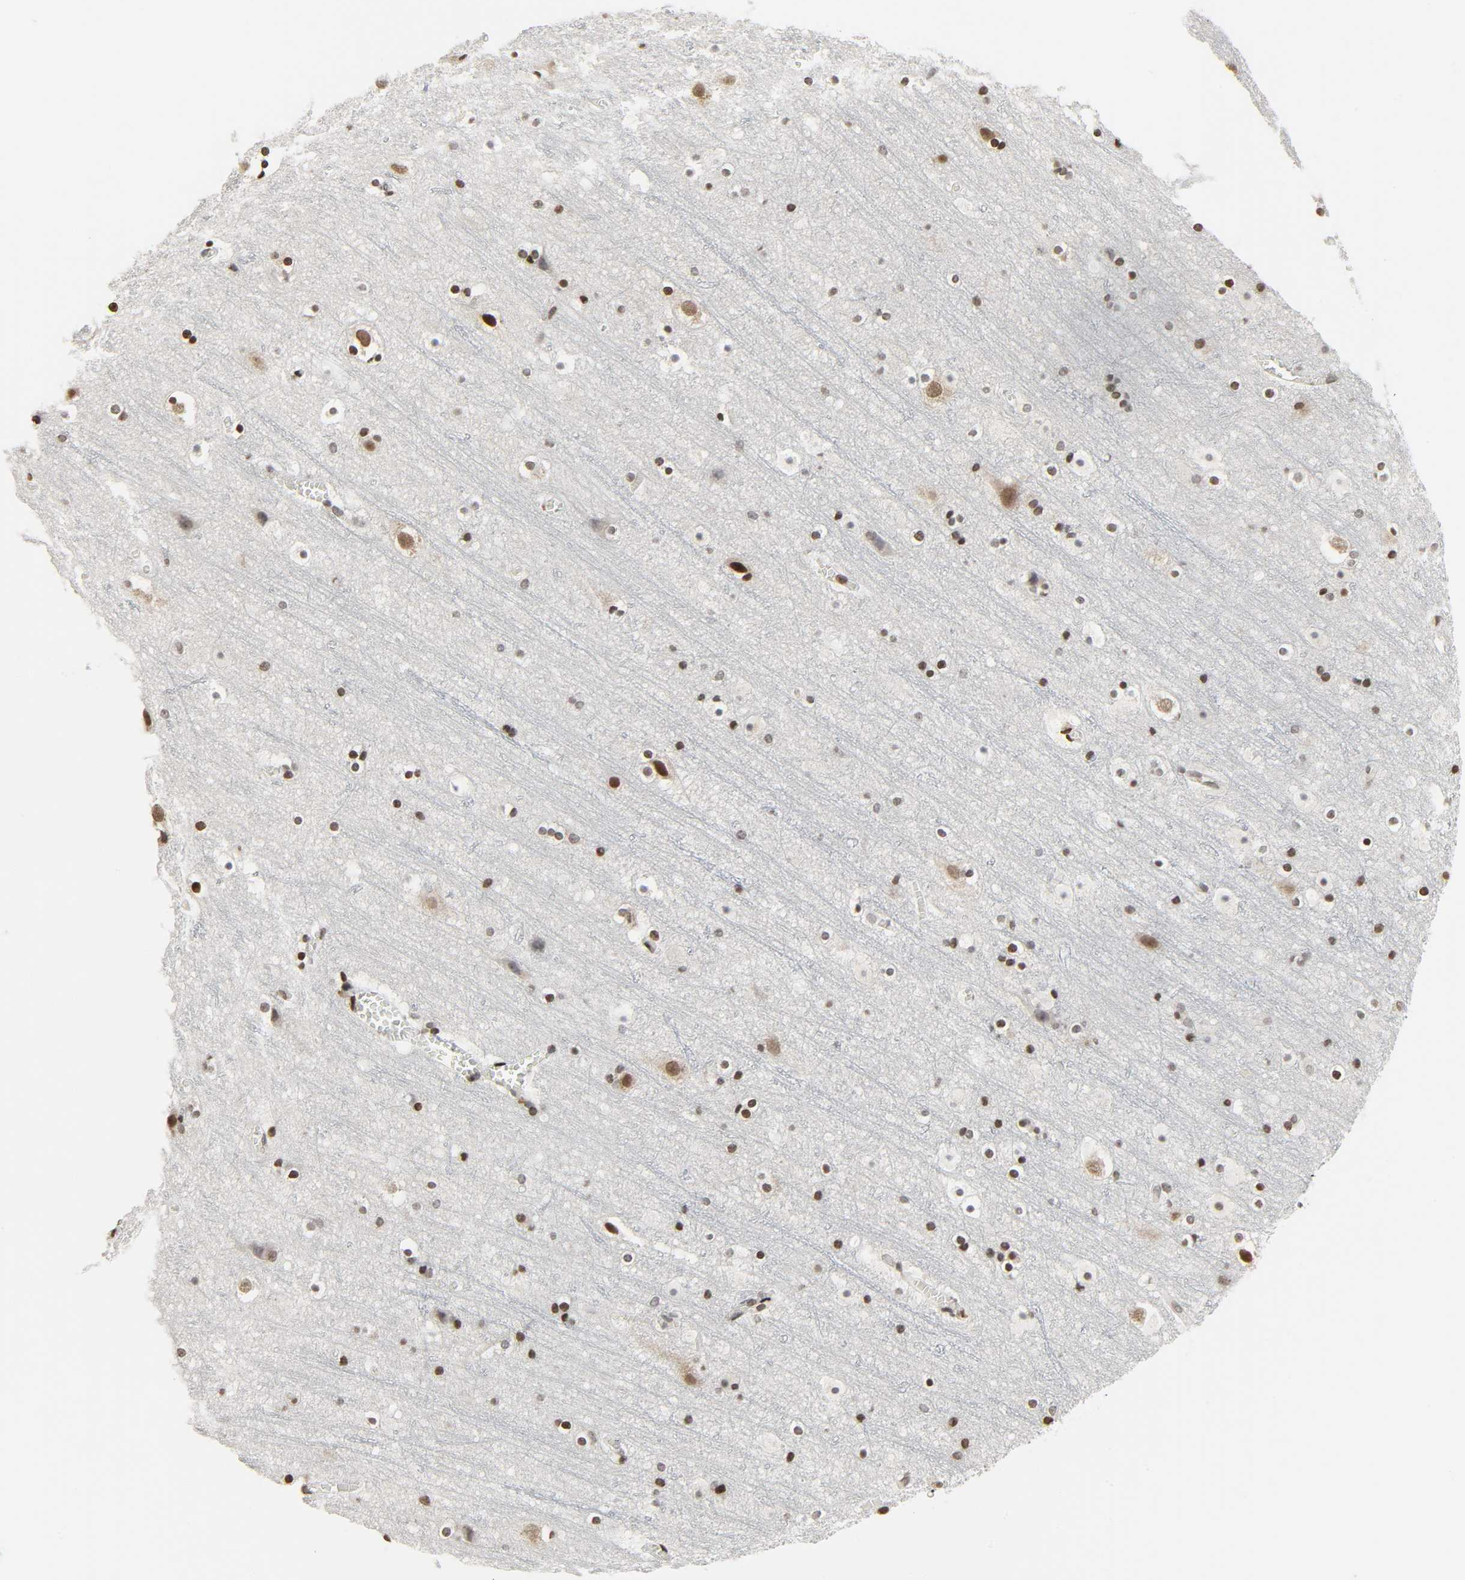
{"staining": {"intensity": "moderate", "quantity": ">75%", "location": "nuclear"}, "tissue": "cerebral cortex", "cell_type": "Endothelial cells", "image_type": "normal", "snomed": [{"axis": "morphology", "description": "Normal tissue, NOS"}, {"axis": "topography", "description": "Cerebral cortex"}], "caption": "Moderate nuclear staining for a protein is seen in approximately >75% of endothelial cells of normal cerebral cortex using immunohistochemistry (IHC).", "gene": "ELAVL1", "patient": {"sex": "male", "age": 45}}